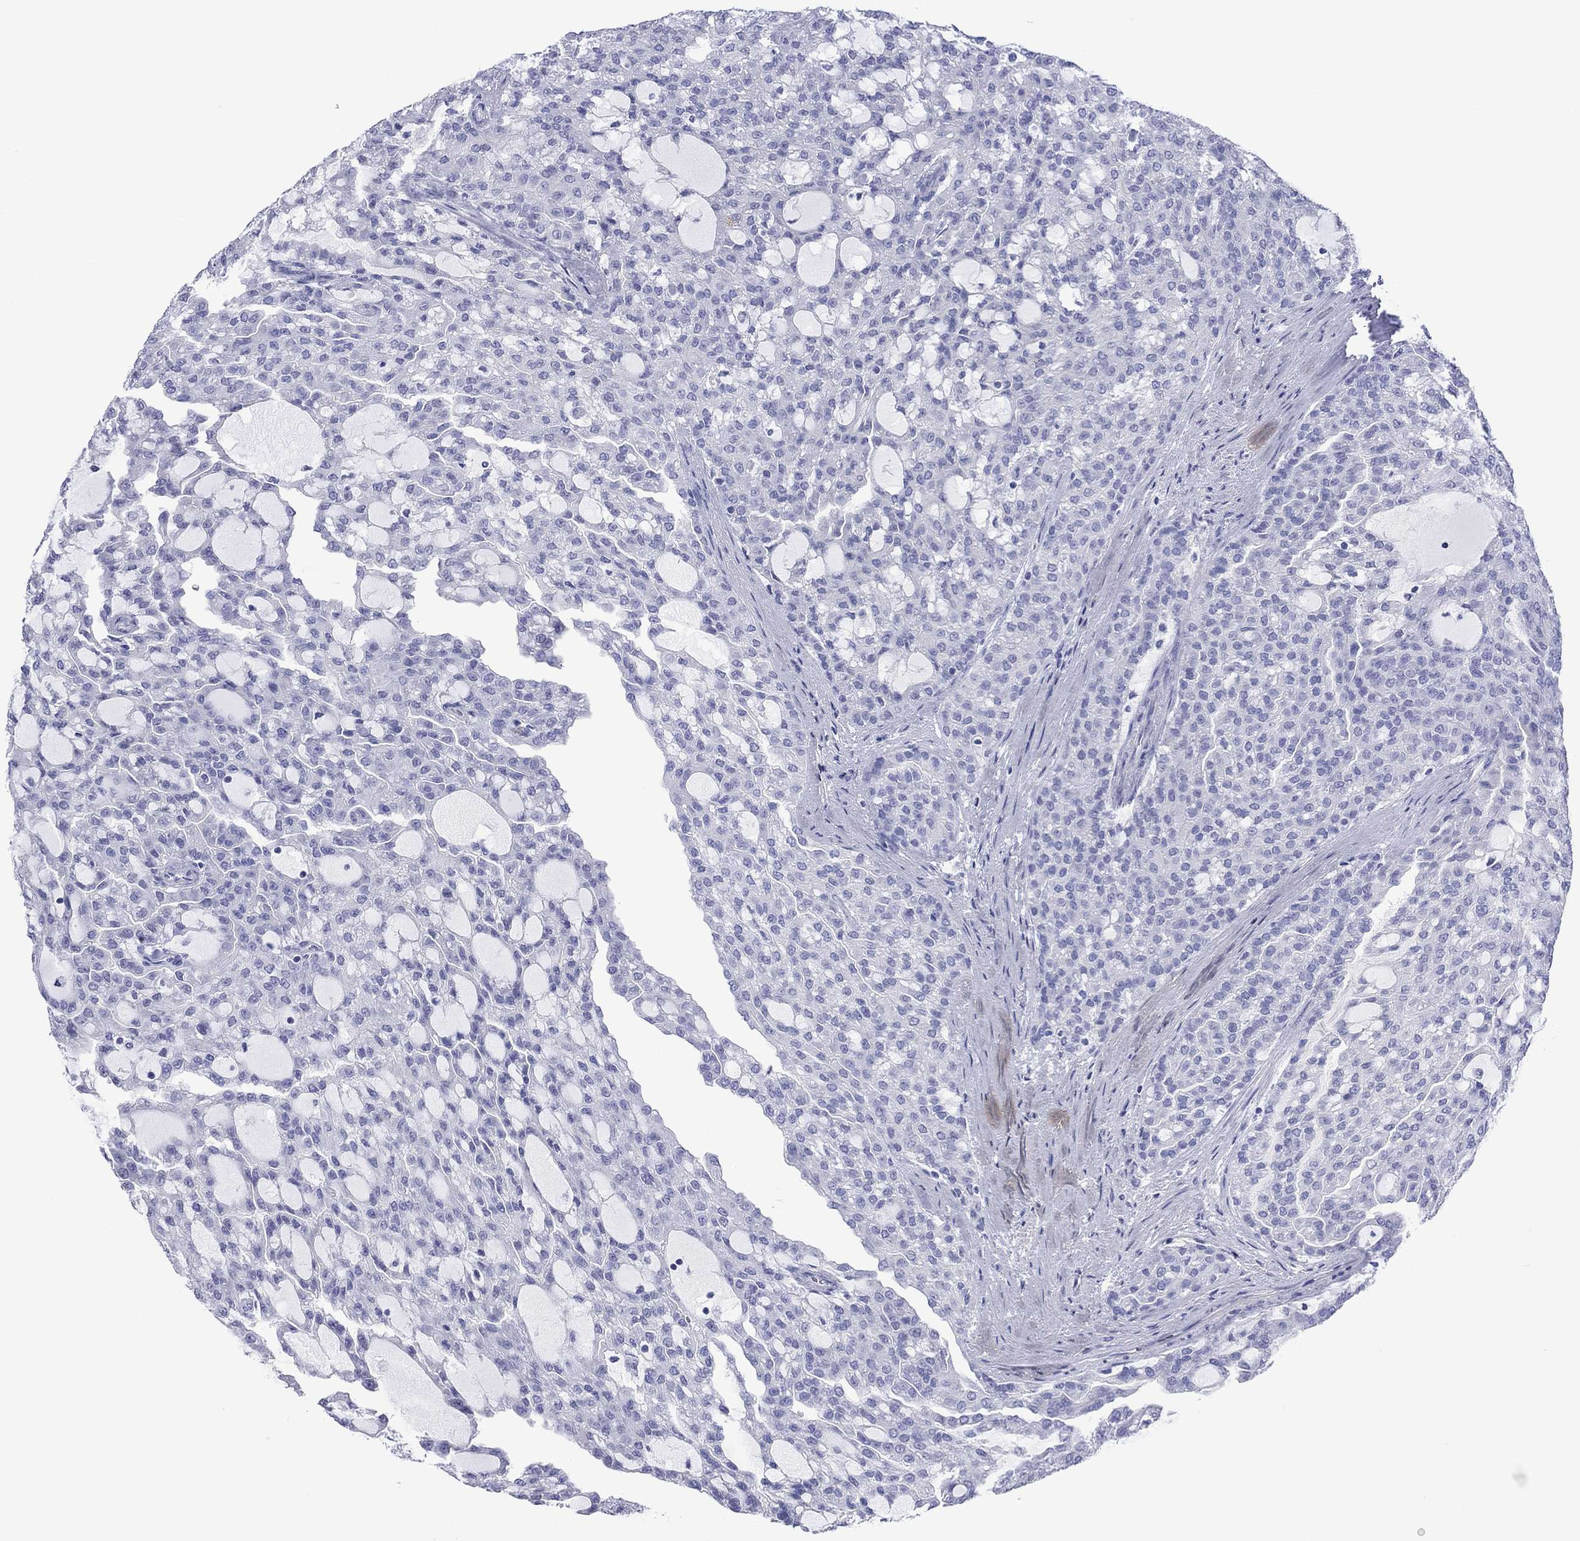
{"staining": {"intensity": "negative", "quantity": "none", "location": "none"}, "tissue": "renal cancer", "cell_type": "Tumor cells", "image_type": "cancer", "snomed": [{"axis": "morphology", "description": "Adenocarcinoma, NOS"}, {"axis": "topography", "description": "Kidney"}], "caption": "An IHC photomicrograph of renal adenocarcinoma is shown. There is no staining in tumor cells of renal adenocarcinoma.", "gene": "MLANA", "patient": {"sex": "male", "age": 63}}